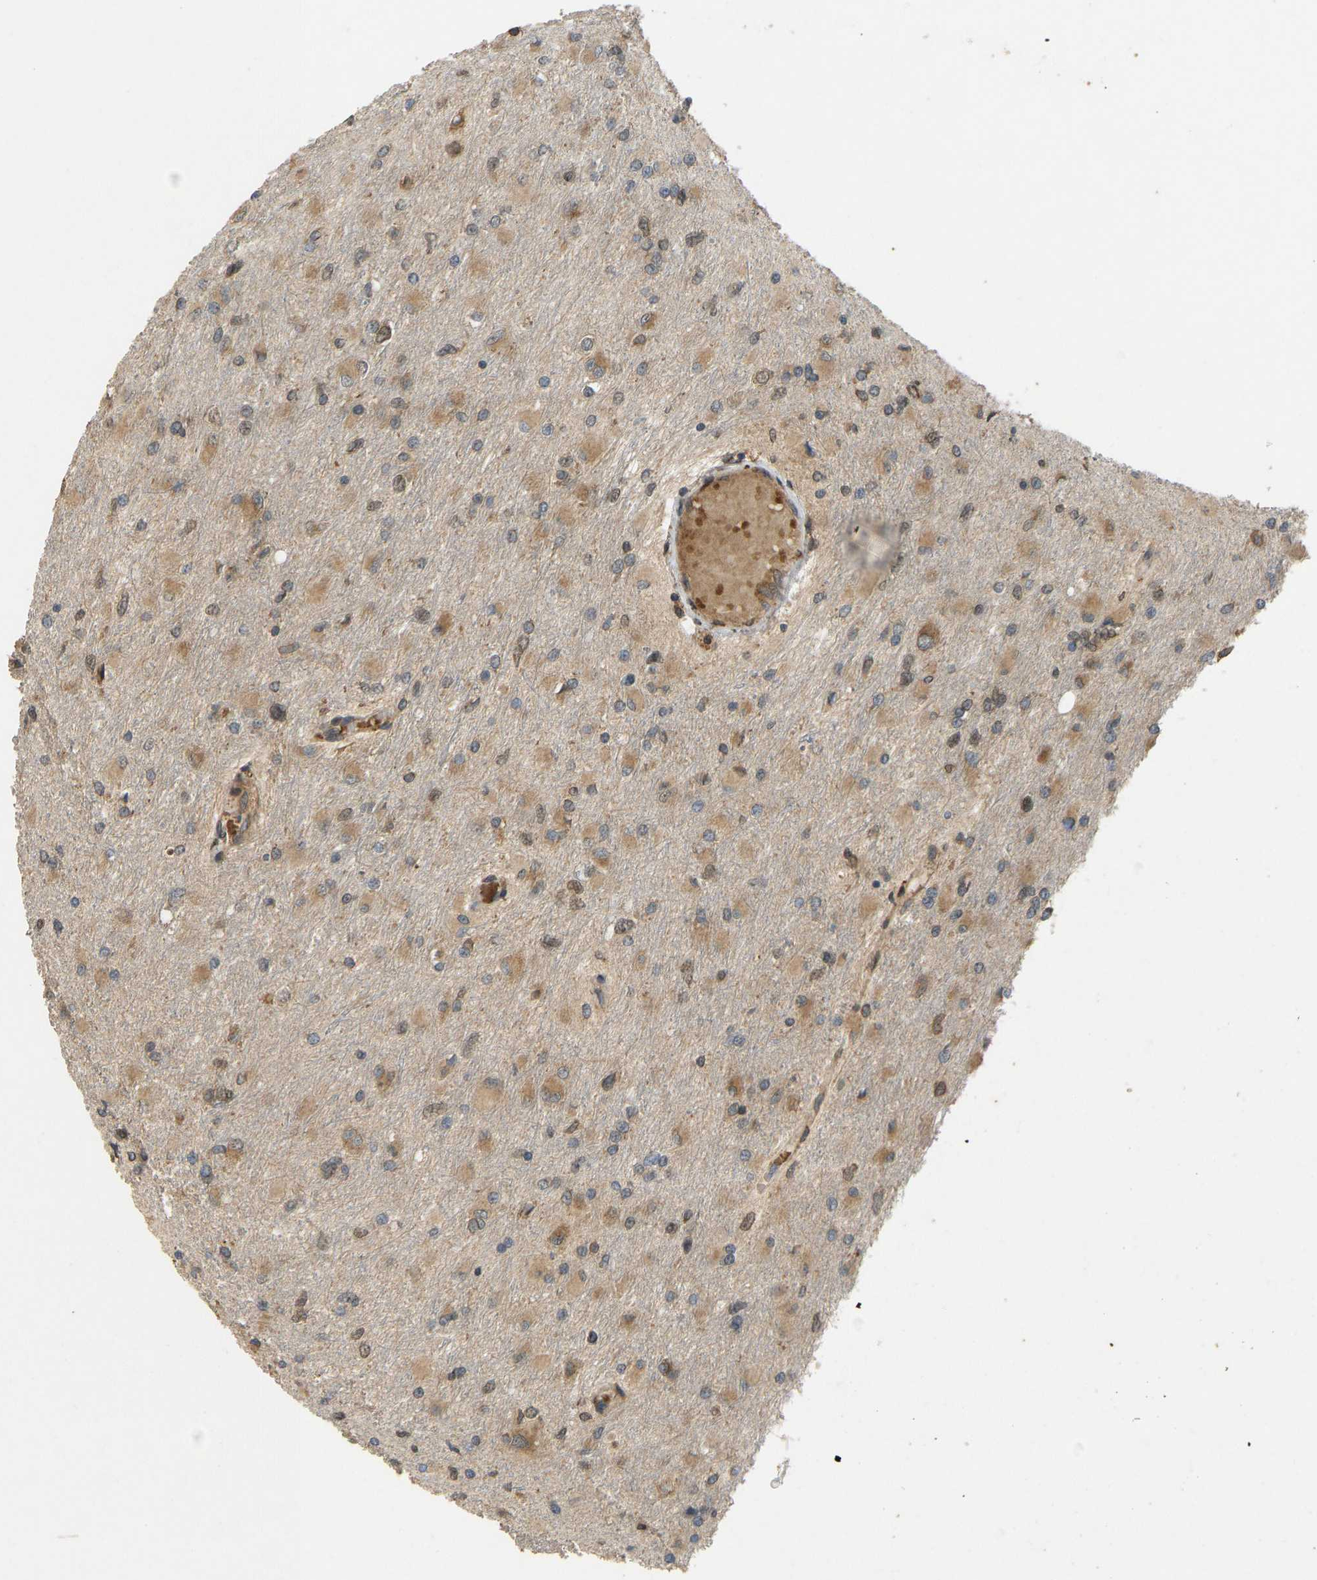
{"staining": {"intensity": "moderate", "quantity": ">75%", "location": "cytoplasmic/membranous"}, "tissue": "glioma", "cell_type": "Tumor cells", "image_type": "cancer", "snomed": [{"axis": "morphology", "description": "Glioma, malignant, High grade"}, {"axis": "topography", "description": "Cerebral cortex"}], "caption": "Brown immunohistochemical staining in malignant glioma (high-grade) shows moderate cytoplasmic/membranous staining in approximately >75% of tumor cells.", "gene": "RPN2", "patient": {"sex": "female", "age": 36}}